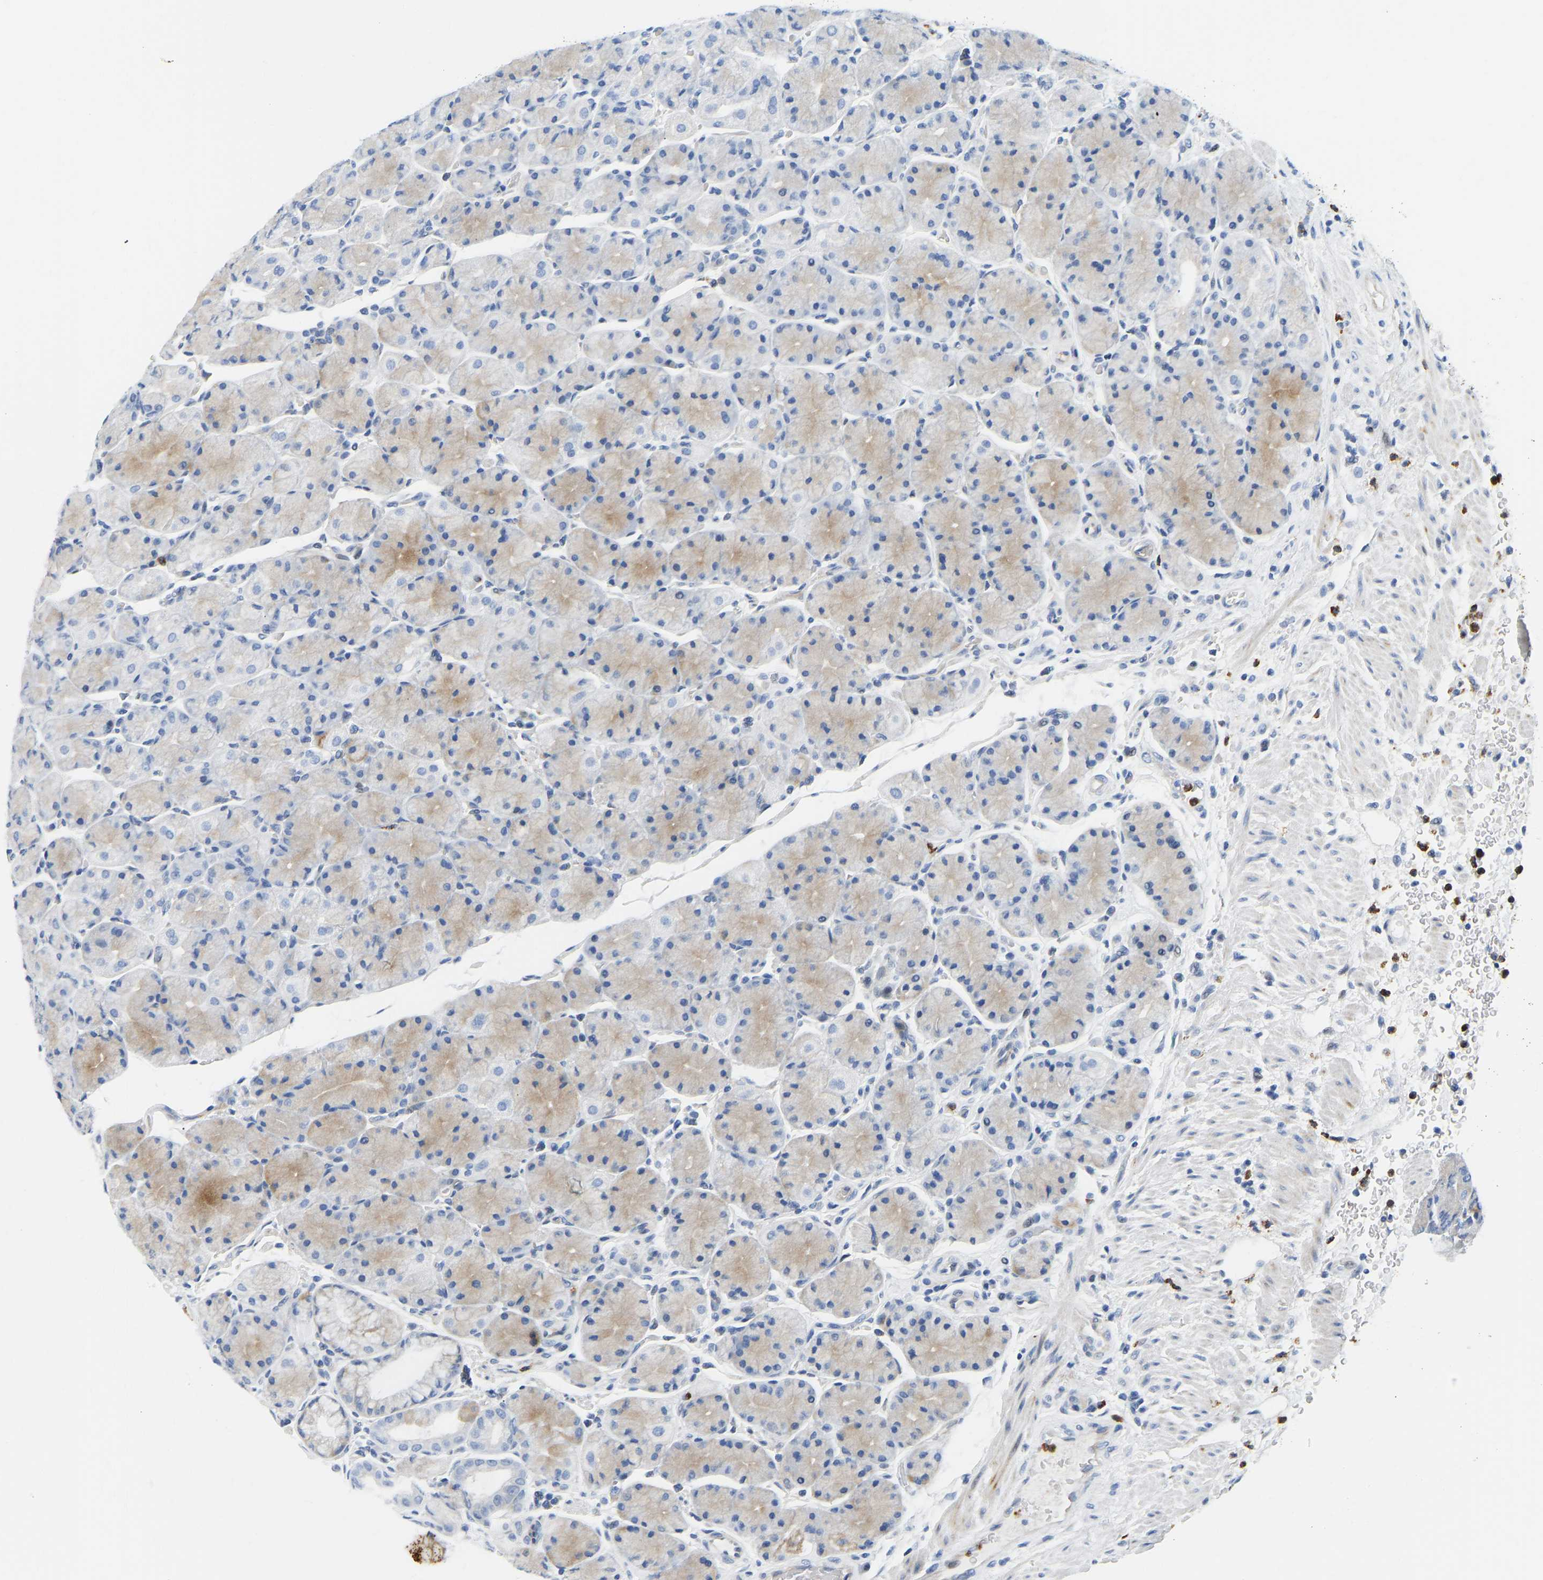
{"staining": {"intensity": "strong", "quantity": "<25%", "location": "cytoplasmic/membranous"}, "tissue": "stomach", "cell_type": "Glandular cells", "image_type": "normal", "snomed": [{"axis": "morphology", "description": "Normal tissue, NOS"}, {"axis": "morphology", "description": "Carcinoid, malignant, NOS"}, {"axis": "topography", "description": "Stomach, upper"}], "caption": "Immunohistochemistry (DAB (3,3'-diaminobenzidine)) staining of unremarkable stomach displays strong cytoplasmic/membranous protein expression in approximately <25% of glandular cells. The protein of interest is stained brown, and the nuclei are stained in blue (DAB (3,3'-diaminobenzidine) IHC with brightfield microscopy, high magnification).", "gene": "HDAC5", "patient": {"sex": "male", "age": 39}}